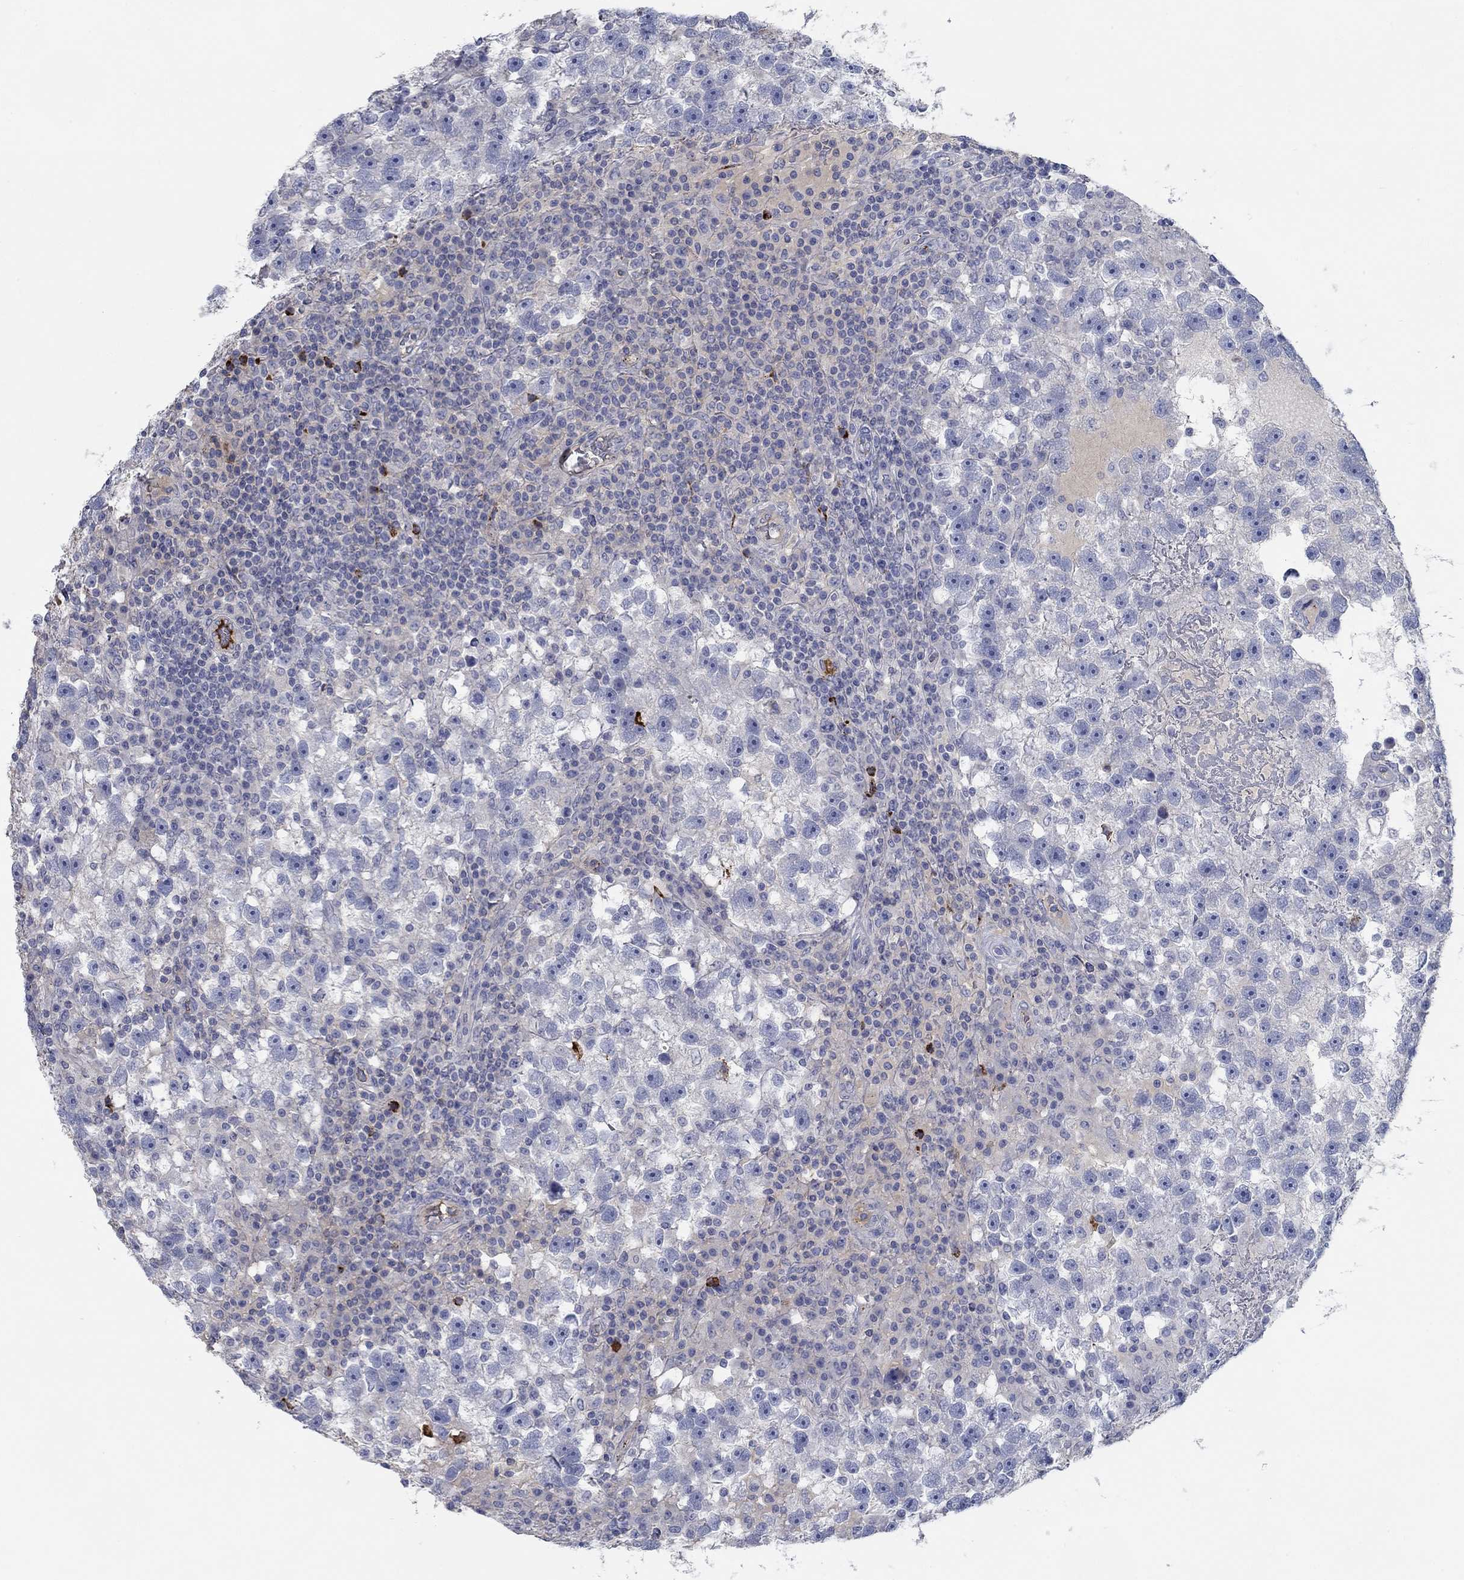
{"staining": {"intensity": "negative", "quantity": "none", "location": "none"}, "tissue": "testis cancer", "cell_type": "Tumor cells", "image_type": "cancer", "snomed": [{"axis": "morphology", "description": "Seminoma, NOS"}, {"axis": "topography", "description": "Testis"}], "caption": "IHC micrograph of neoplastic tissue: human testis seminoma stained with DAB (3,3'-diaminobenzidine) exhibits no significant protein expression in tumor cells.", "gene": "APOC3", "patient": {"sex": "male", "age": 47}}